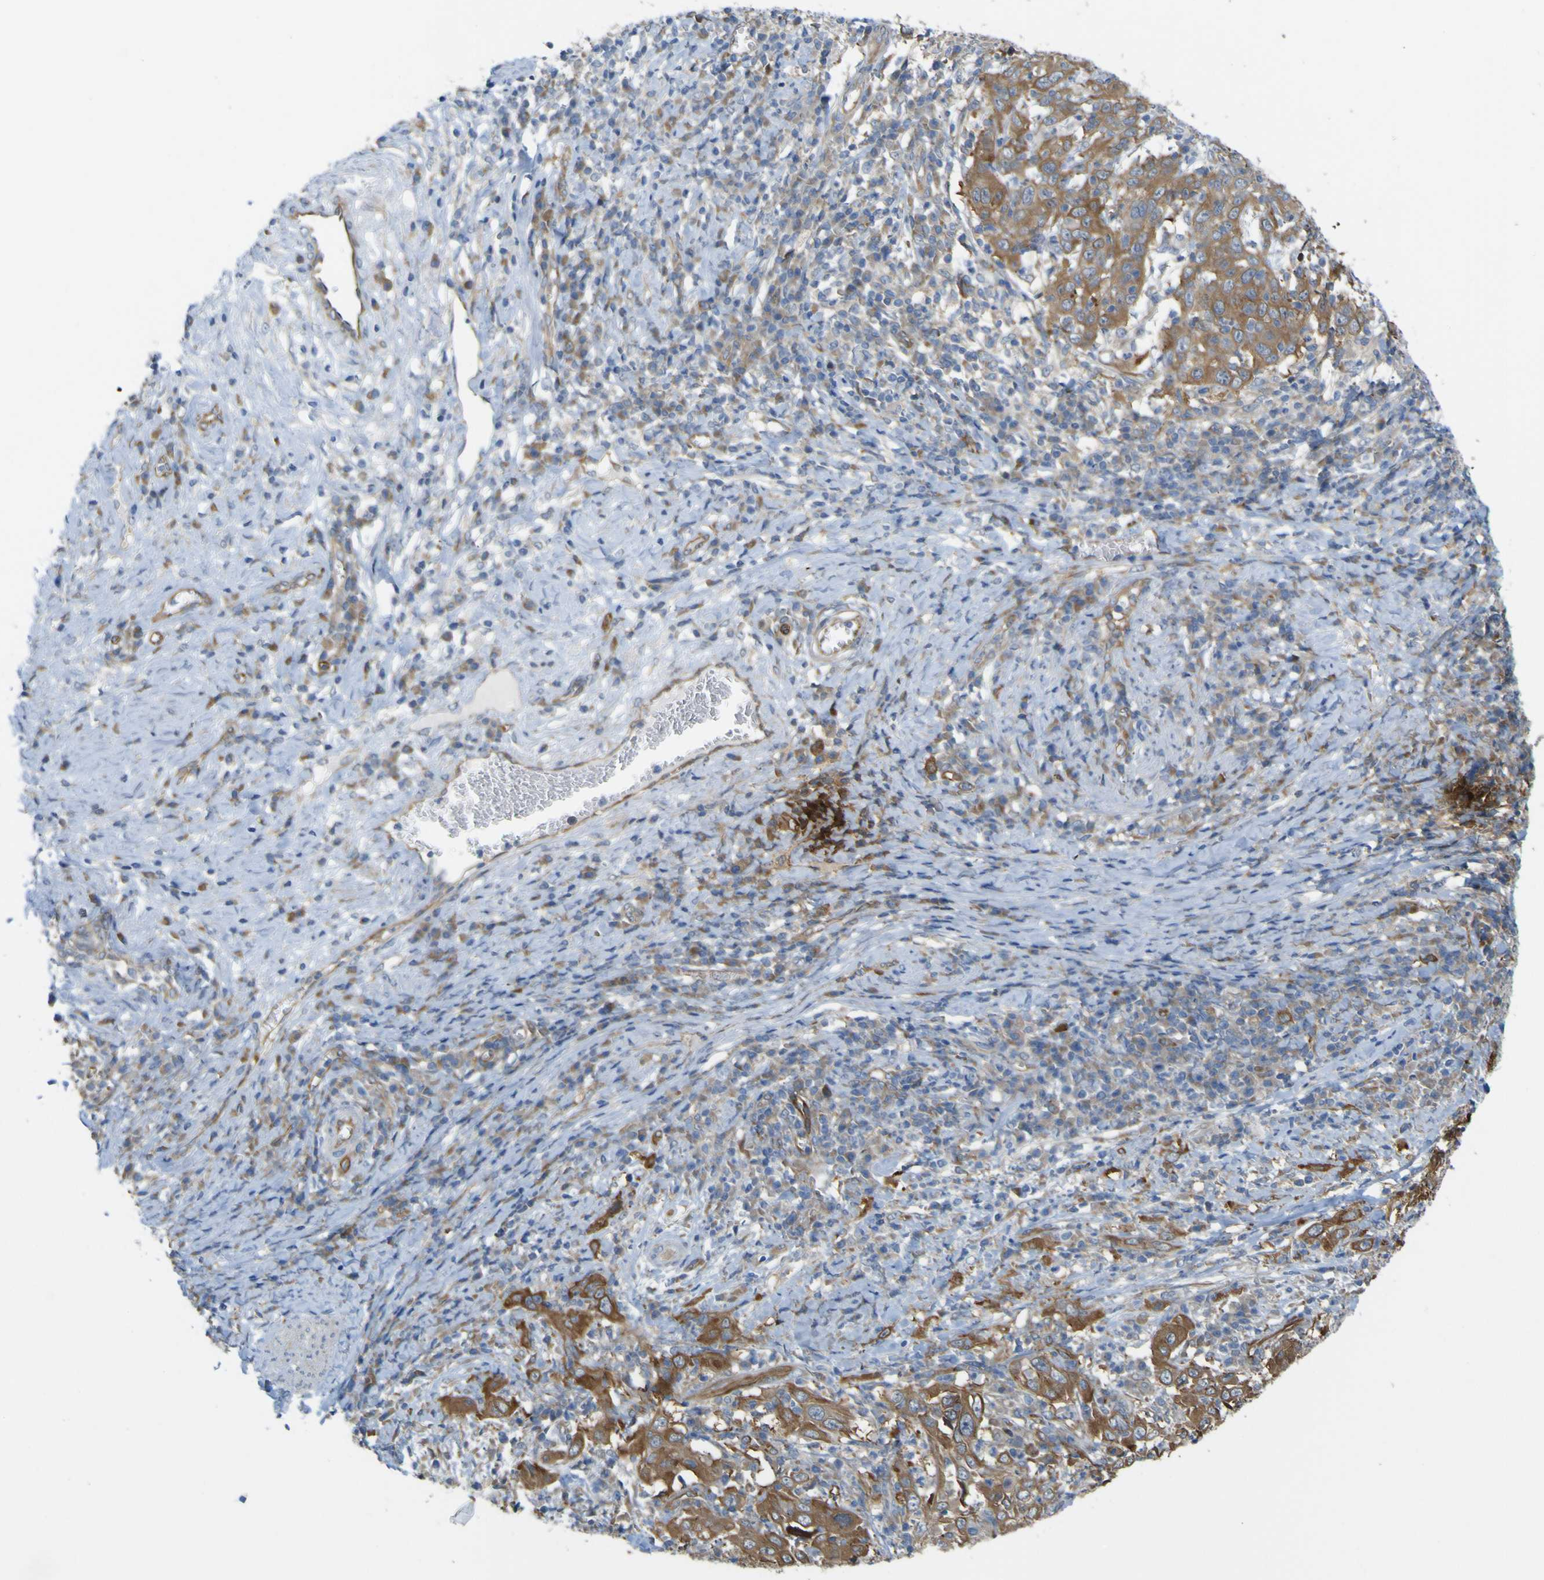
{"staining": {"intensity": "moderate", "quantity": ">75%", "location": "cytoplasmic/membranous"}, "tissue": "cervical cancer", "cell_type": "Tumor cells", "image_type": "cancer", "snomed": [{"axis": "morphology", "description": "Squamous cell carcinoma, NOS"}, {"axis": "topography", "description": "Cervix"}], "caption": "Human squamous cell carcinoma (cervical) stained for a protein (brown) reveals moderate cytoplasmic/membranous positive staining in approximately >75% of tumor cells.", "gene": "JPH1", "patient": {"sex": "female", "age": 46}}